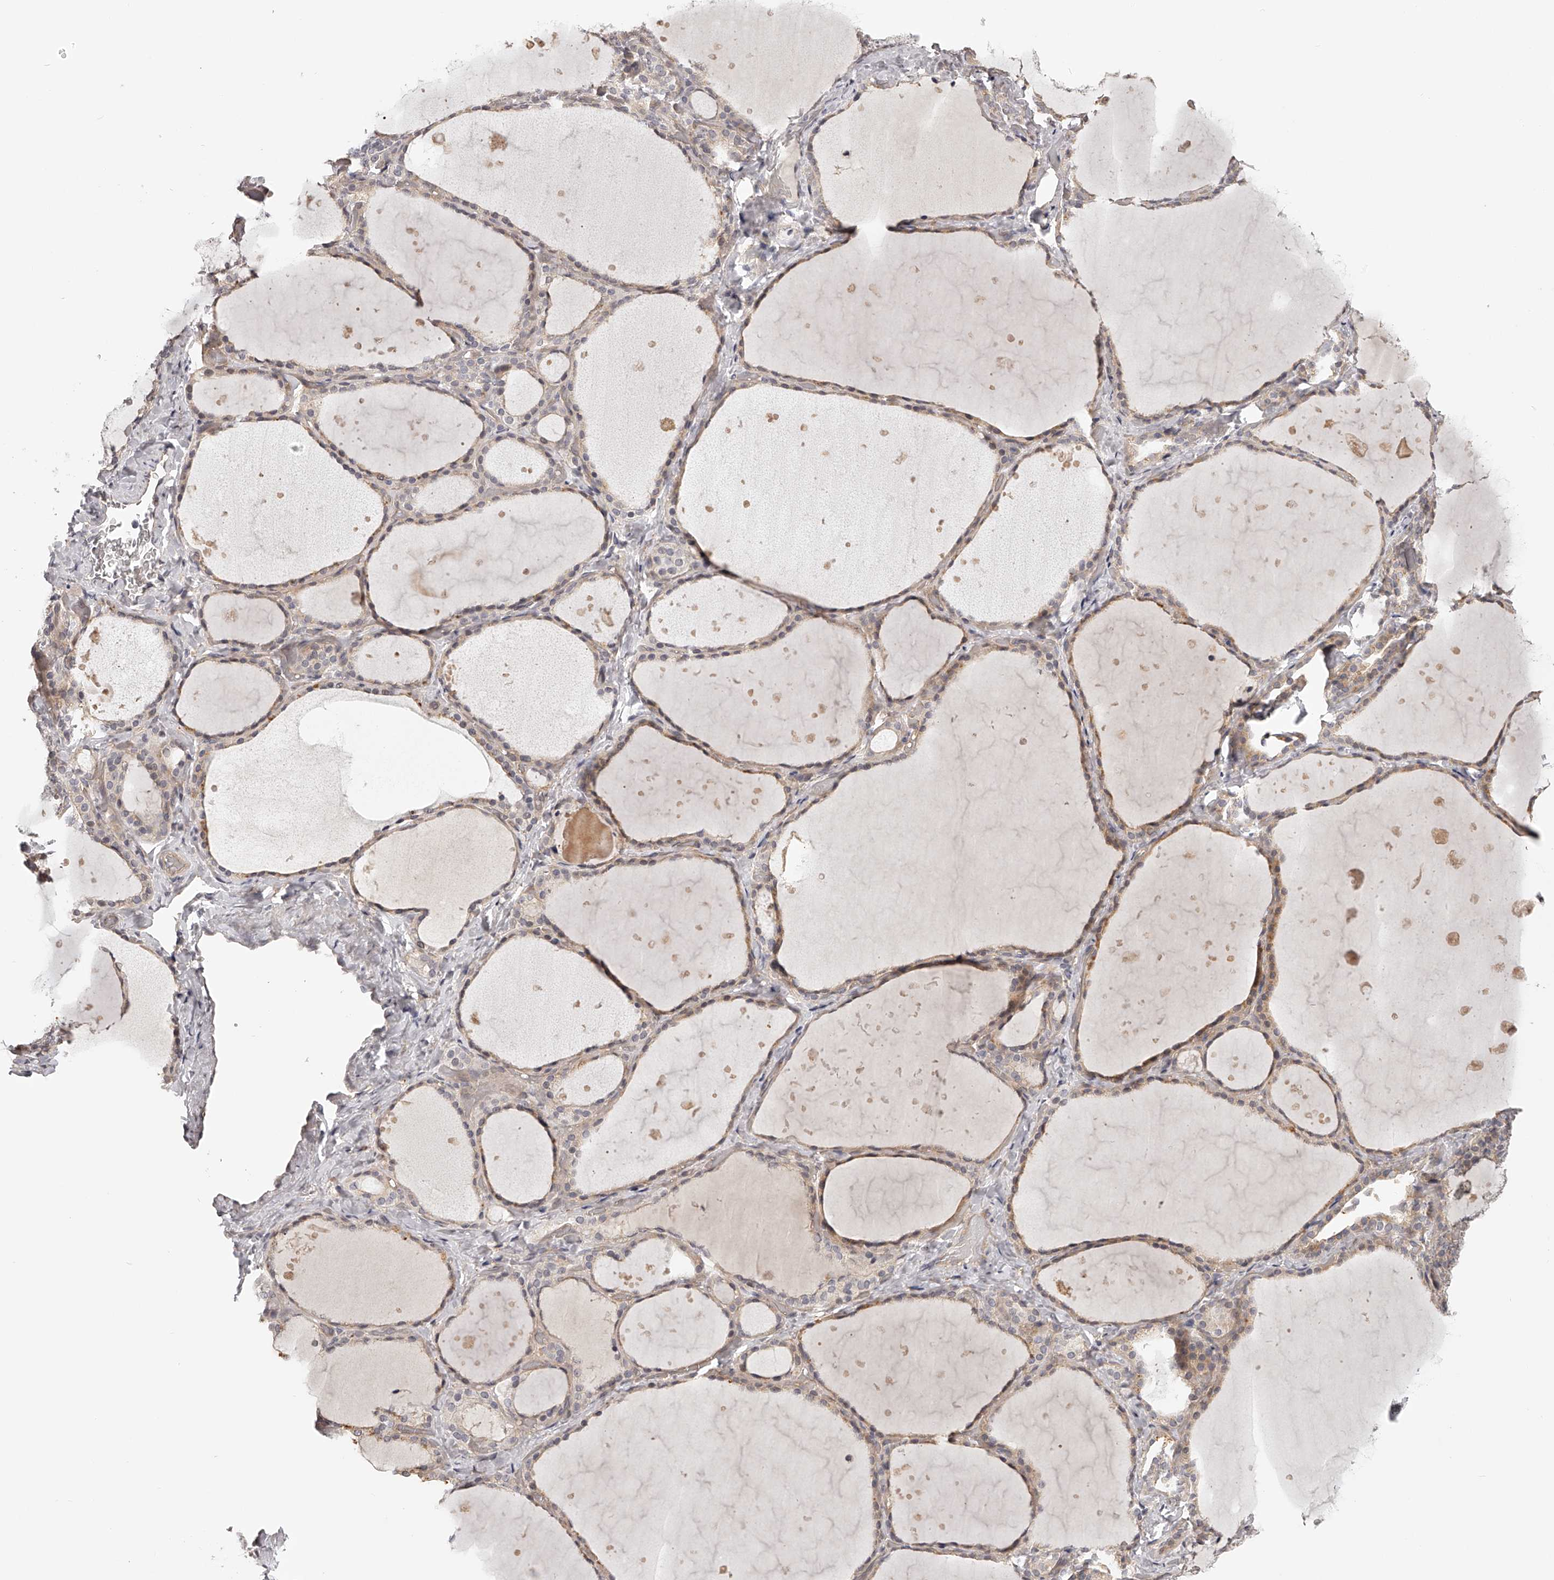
{"staining": {"intensity": "moderate", "quantity": ">75%", "location": "cytoplasmic/membranous"}, "tissue": "thyroid gland", "cell_type": "Glandular cells", "image_type": "normal", "snomed": [{"axis": "morphology", "description": "Normal tissue, NOS"}, {"axis": "topography", "description": "Thyroid gland"}], "caption": "Protein expression analysis of unremarkable human thyroid gland reveals moderate cytoplasmic/membranous staining in about >75% of glandular cells. Immunohistochemistry (ihc) stains the protein in brown and the nuclei are stained blue.", "gene": "ZNF582", "patient": {"sex": "female", "age": 44}}